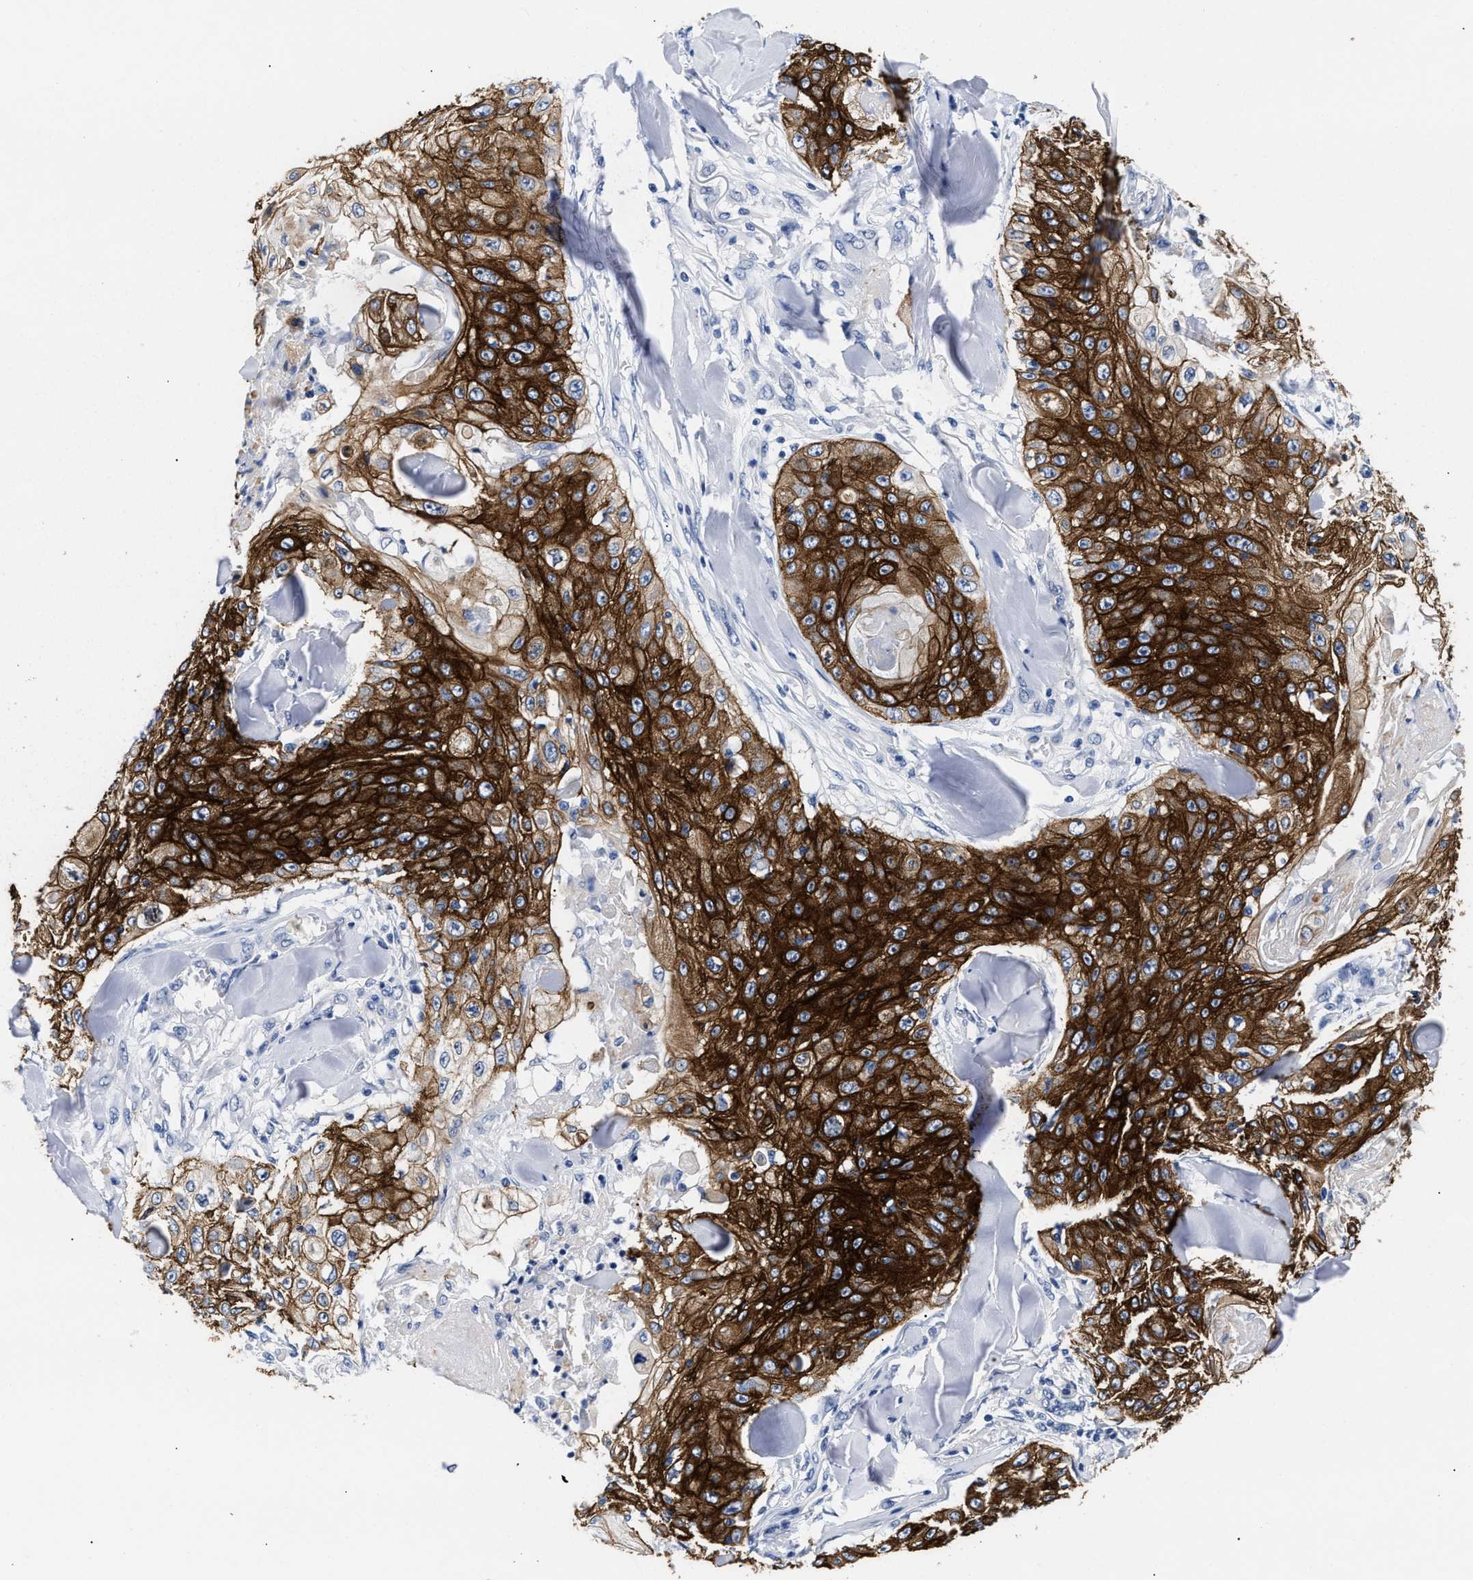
{"staining": {"intensity": "strong", "quantity": ">75%", "location": "cytoplasmic/membranous"}, "tissue": "skin cancer", "cell_type": "Tumor cells", "image_type": "cancer", "snomed": [{"axis": "morphology", "description": "Squamous cell carcinoma, NOS"}, {"axis": "topography", "description": "Skin"}], "caption": "High-power microscopy captured an immunohistochemistry (IHC) micrograph of skin cancer (squamous cell carcinoma), revealing strong cytoplasmic/membranous staining in about >75% of tumor cells.", "gene": "TRIM29", "patient": {"sex": "male", "age": 86}}